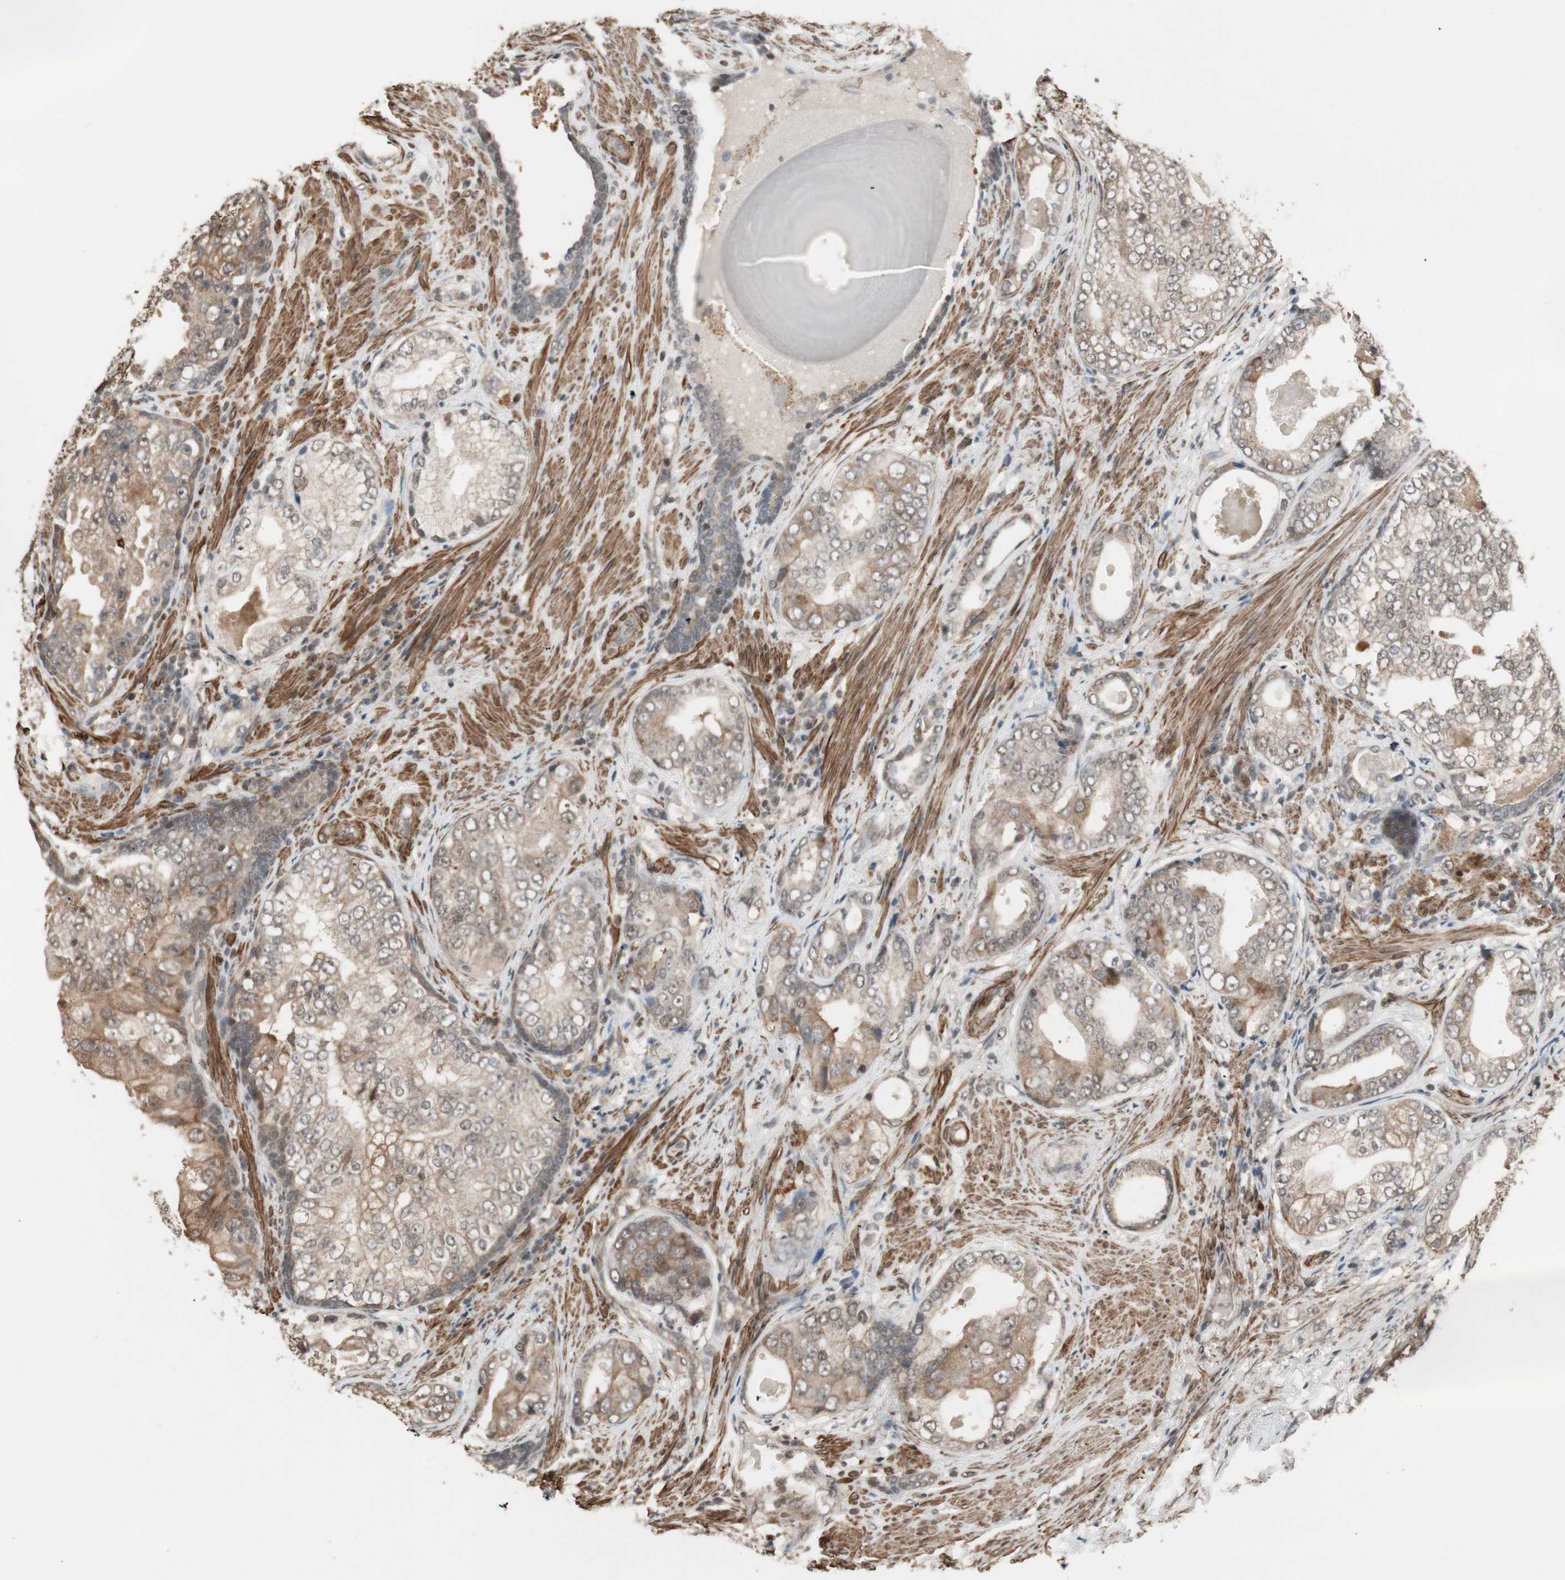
{"staining": {"intensity": "weak", "quantity": "25%-75%", "location": "cytoplasmic/membranous"}, "tissue": "prostate cancer", "cell_type": "Tumor cells", "image_type": "cancer", "snomed": [{"axis": "morphology", "description": "Adenocarcinoma, High grade"}, {"axis": "topography", "description": "Prostate"}], "caption": "This is a photomicrograph of IHC staining of prostate high-grade adenocarcinoma, which shows weak positivity in the cytoplasmic/membranous of tumor cells.", "gene": "DRAP1", "patient": {"sex": "male", "age": 66}}